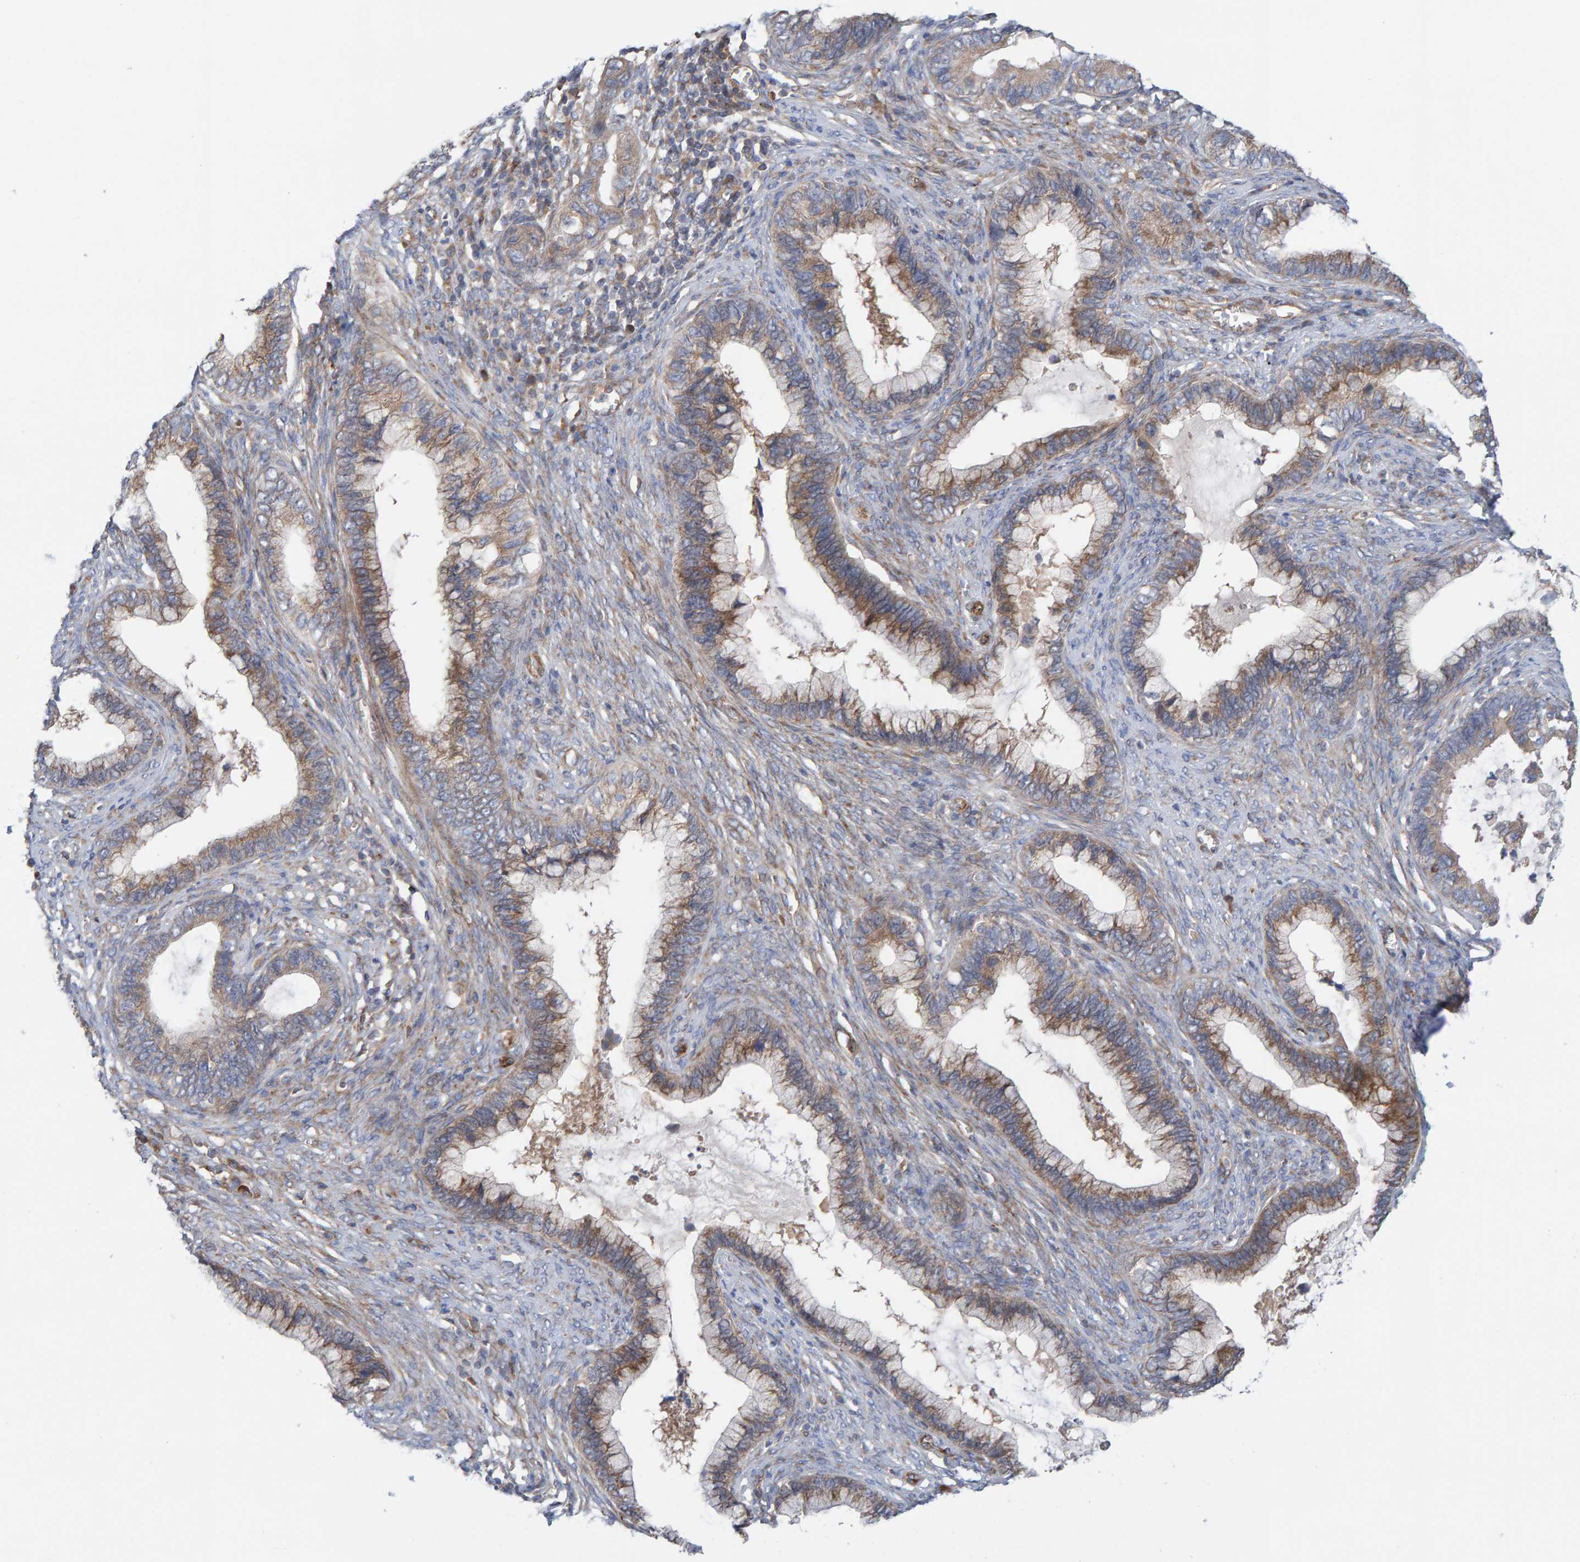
{"staining": {"intensity": "moderate", "quantity": ">75%", "location": "cytoplasmic/membranous"}, "tissue": "cervical cancer", "cell_type": "Tumor cells", "image_type": "cancer", "snomed": [{"axis": "morphology", "description": "Adenocarcinoma, NOS"}, {"axis": "topography", "description": "Cervix"}], "caption": "There is medium levels of moderate cytoplasmic/membranous staining in tumor cells of cervical adenocarcinoma, as demonstrated by immunohistochemical staining (brown color).", "gene": "CDK5RAP3", "patient": {"sex": "female", "age": 44}}